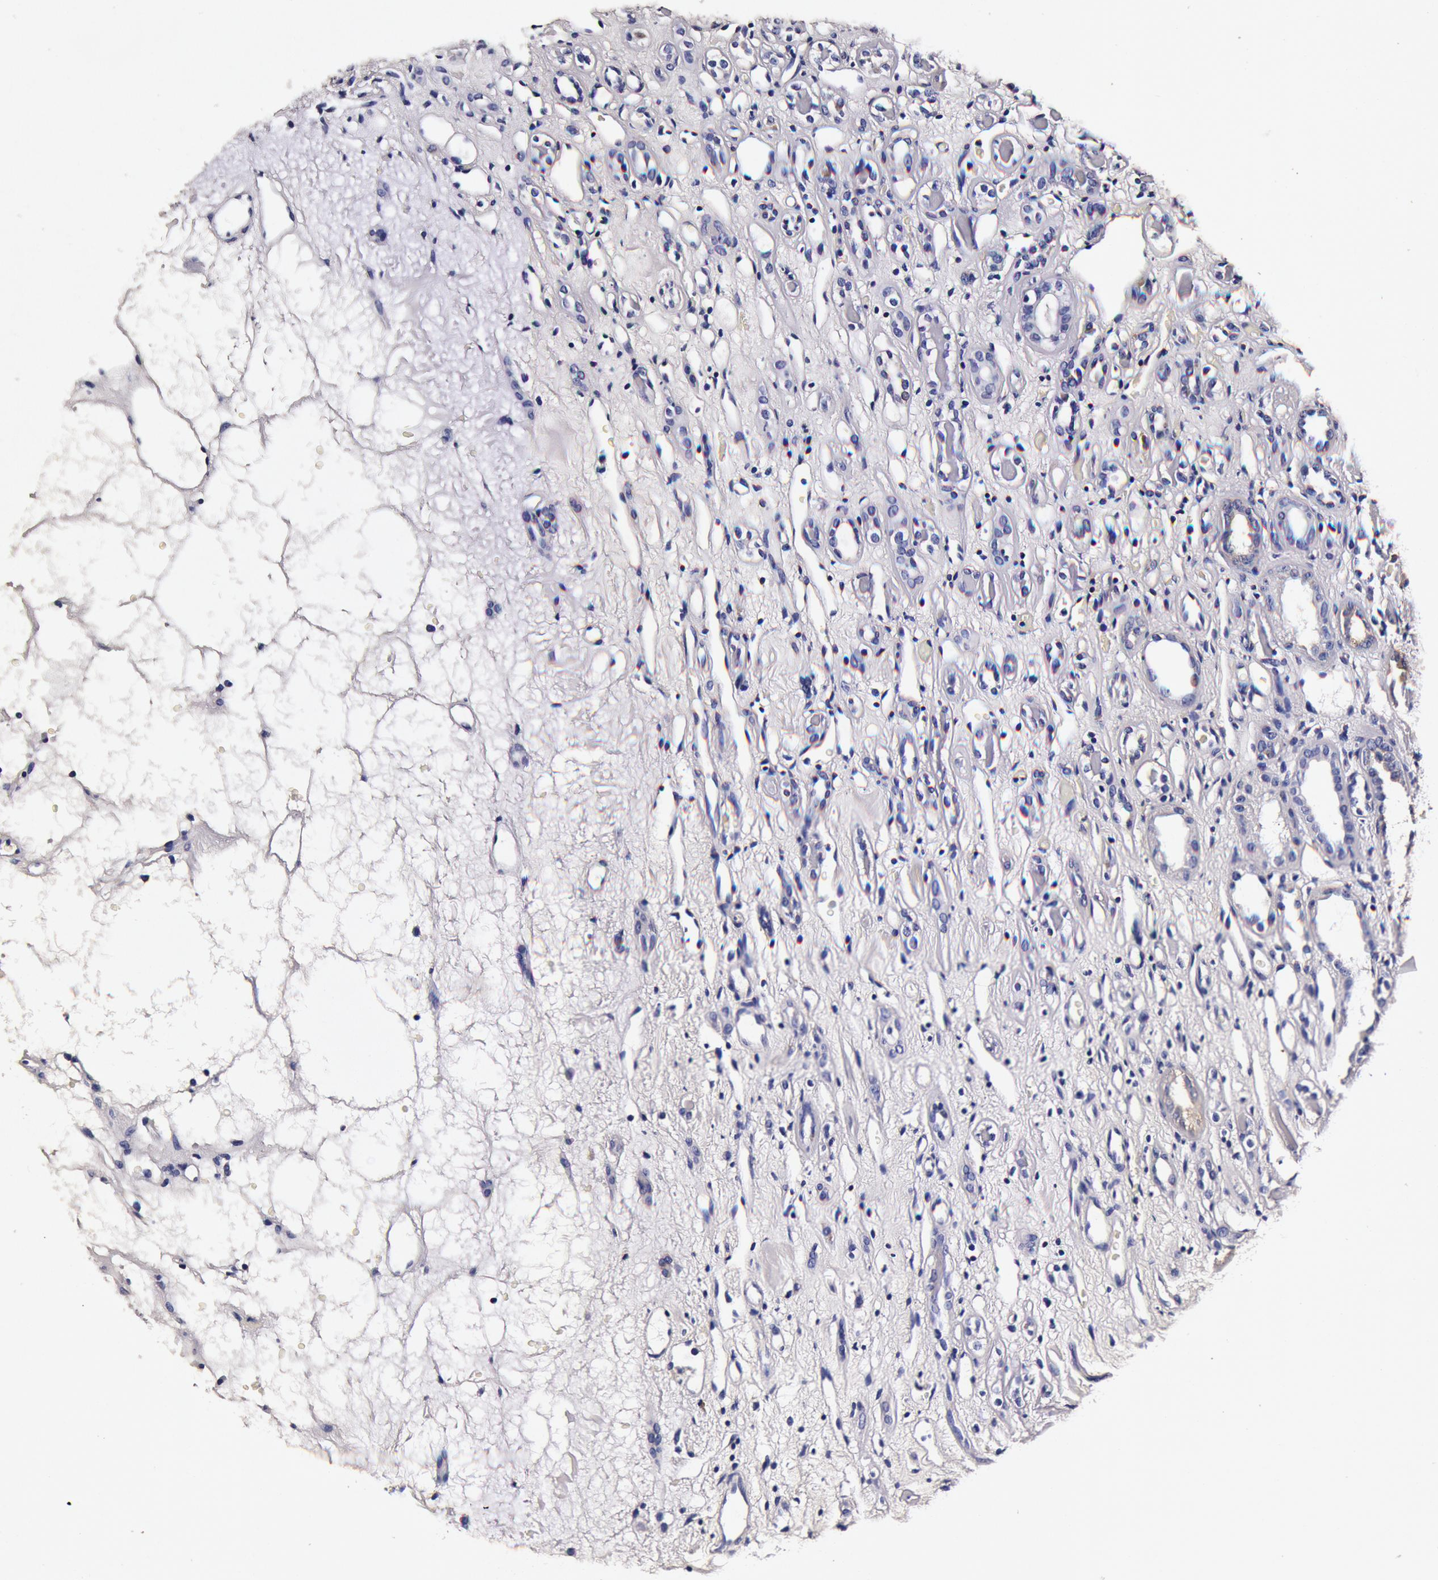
{"staining": {"intensity": "negative", "quantity": "none", "location": "none"}, "tissue": "renal cancer", "cell_type": "Tumor cells", "image_type": "cancer", "snomed": [{"axis": "morphology", "description": "Adenocarcinoma, NOS"}, {"axis": "topography", "description": "Kidney"}], "caption": "IHC of human adenocarcinoma (renal) displays no positivity in tumor cells.", "gene": "CCDC22", "patient": {"sex": "female", "age": 60}}